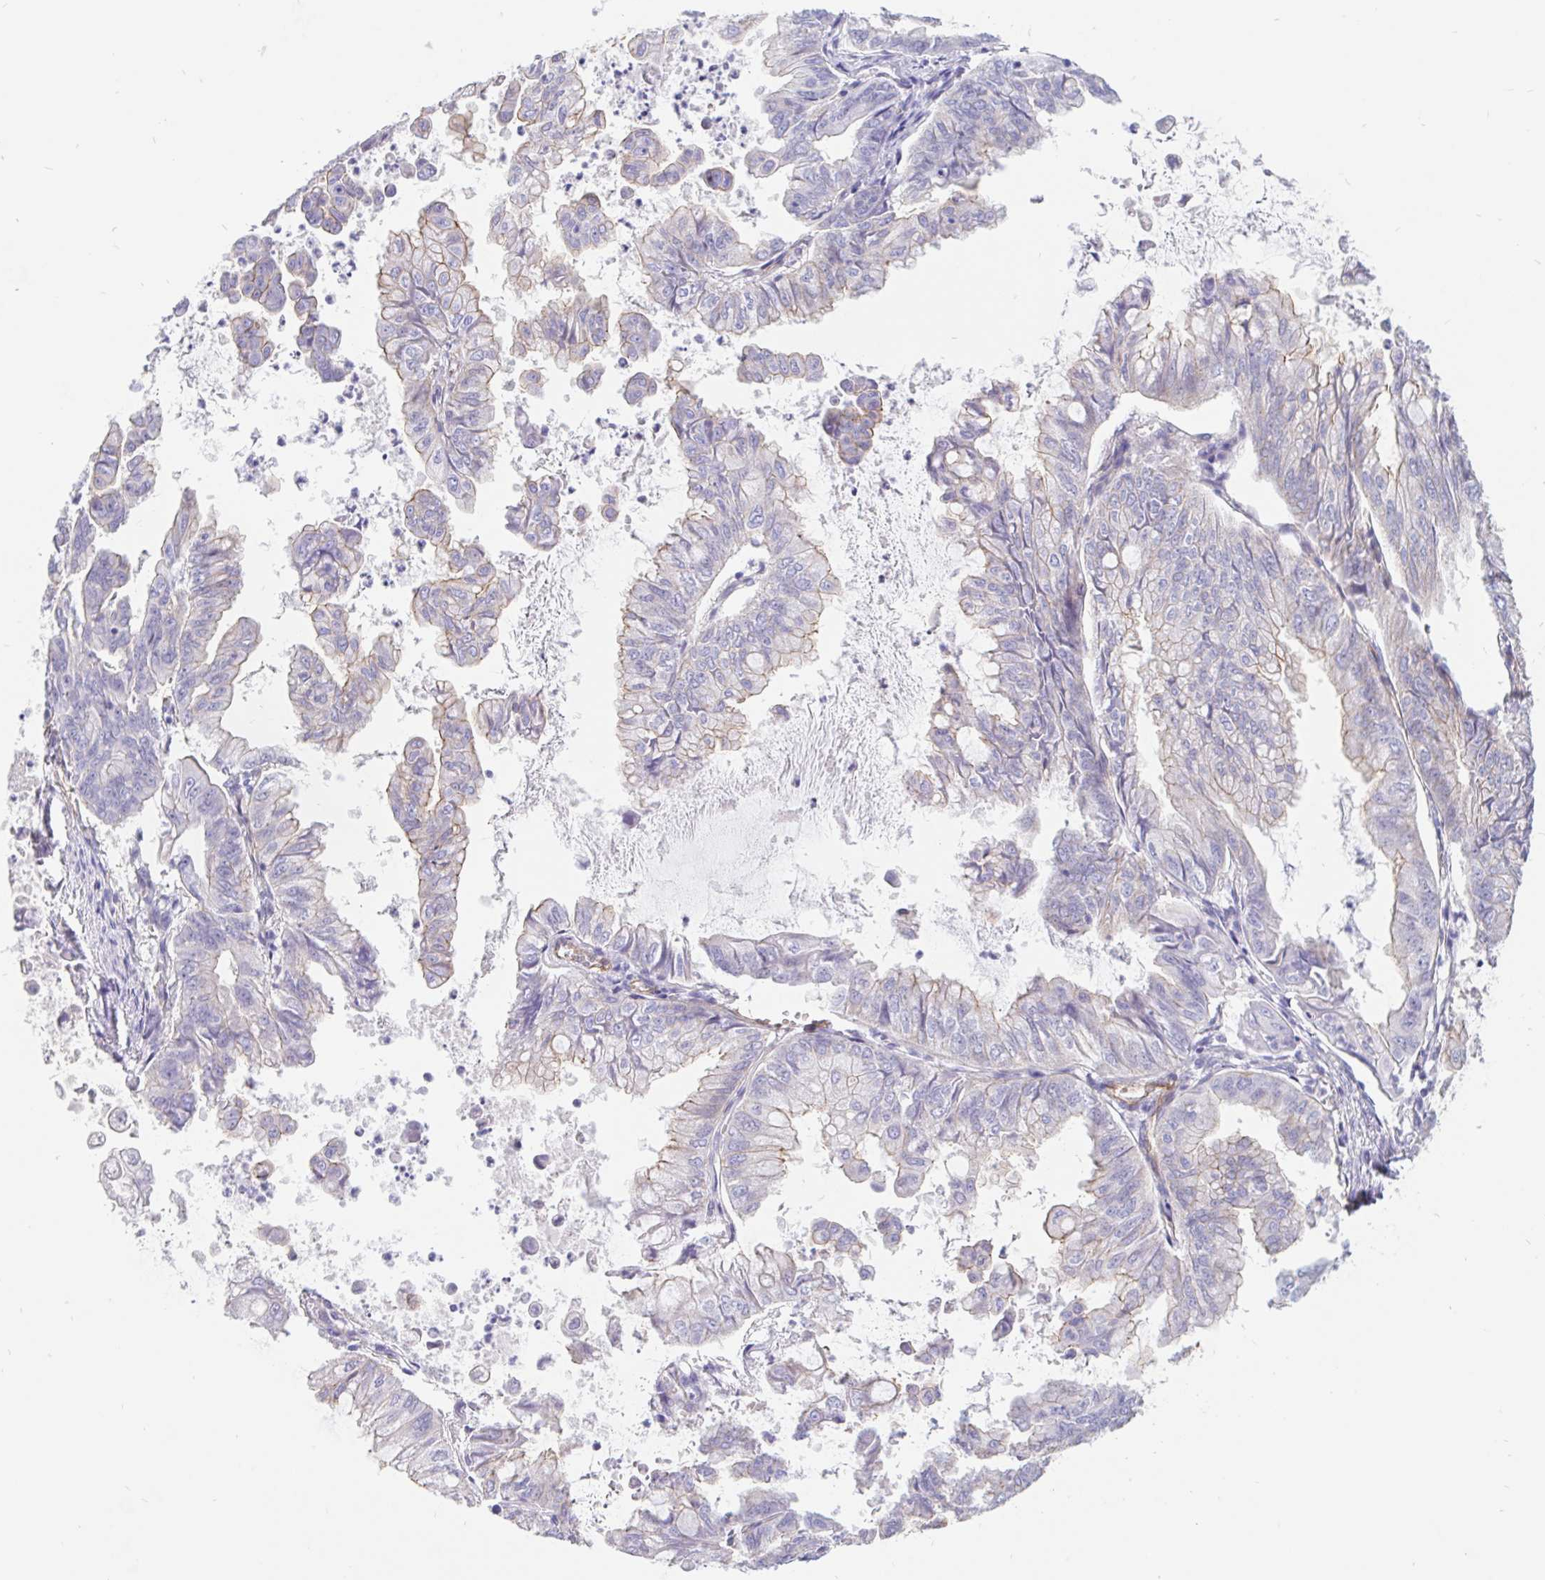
{"staining": {"intensity": "negative", "quantity": "none", "location": "none"}, "tissue": "stomach cancer", "cell_type": "Tumor cells", "image_type": "cancer", "snomed": [{"axis": "morphology", "description": "Adenocarcinoma, NOS"}, {"axis": "topography", "description": "Stomach, upper"}], "caption": "Immunohistochemistry of stomach adenocarcinoma shows no staining in tumor cells. Brightfield microscopy of immunohistochemistry stained with DAB (brown) and hematoxylin (blue), captured at high magnification.", "gene": "LIMCH1", "patient": {"sex": "male", "age": 80}}